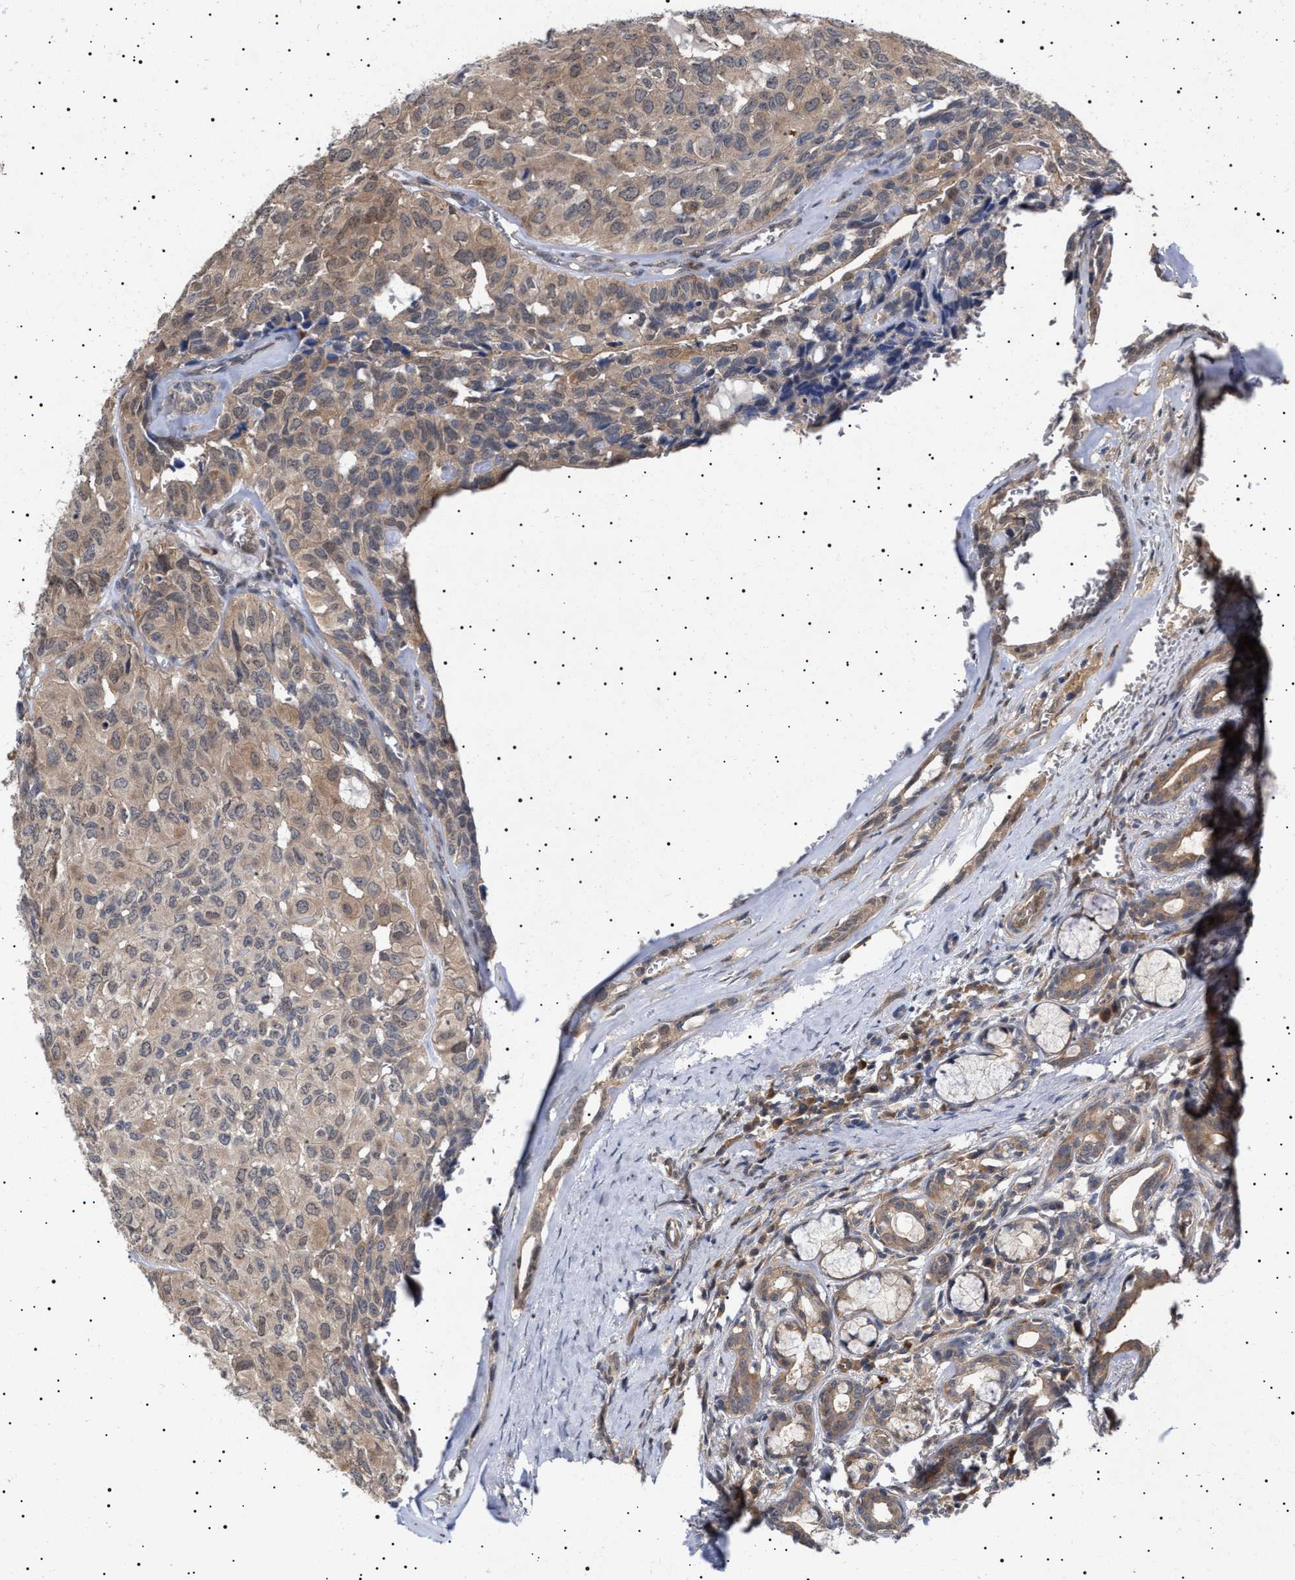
{"staining": {"intensity": "moderate", "quantity": ">75%", "location": "cytoplasmic/membranous"}, "tissue": "head and neck cancer", "cell_type": "Tumor cells", "image_type": "cancer", "snomed": [{"axis": "morphology", "description": "Adenocarcinoma, NOS"}, {"axis": "topography", "description": "Salivary gland, NOS"}, {"axis": "topography", "description": "Head-Neck"}], "caption": "Immunohistochemistry (IHC) histopathology image of human adenocarcinoma (head and neck) stained for a protein (brown), which shows medium levels of moderate cytoplasmic/membranous staining in about >75% of tumor cells.", "gene": "NPLOC4", "patient": {"sex": "female", "age": 76}}